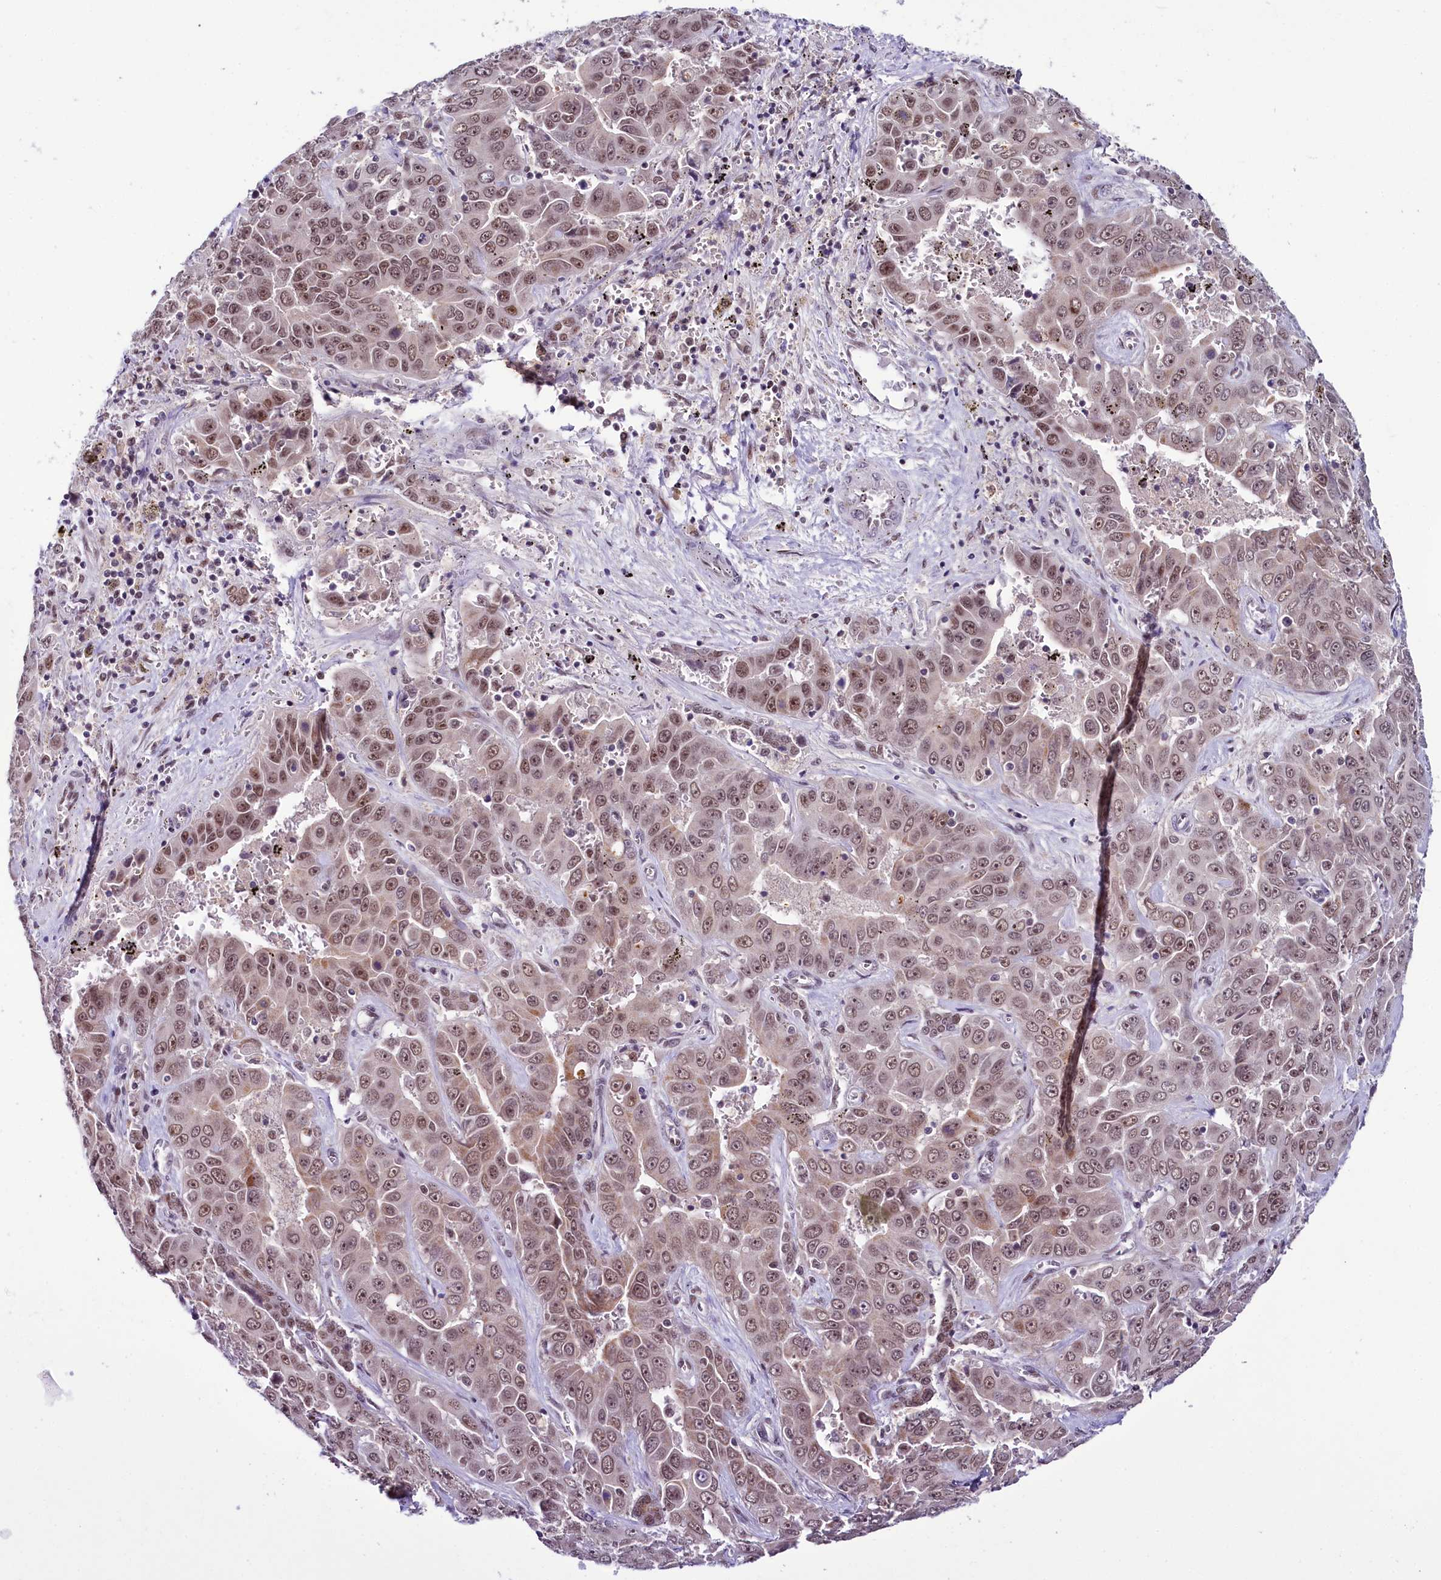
{"staining": {"intensity": "moderate", "quantity": ">75%", "location": "cytoplasmic/membranous,nuclear"}, "tissue": "liver cancer", "cell_type": "Tumor cells", "image_type": "cancer", "snomed": [{"axis": "morphology", "description": "Cholangiocarcinoma"}, {"axis": "topography", "description": "Liver"}], "caption": "Immunohistochemical staining of liver cholangiocarcinoma exhibits medium levels of moderate cytoplasmic/membranous and nuclear protein positivity in approximately >75% of tumor cells.", "gene": "SCAF11", "patient": {"sex": "female", "age": 52}}